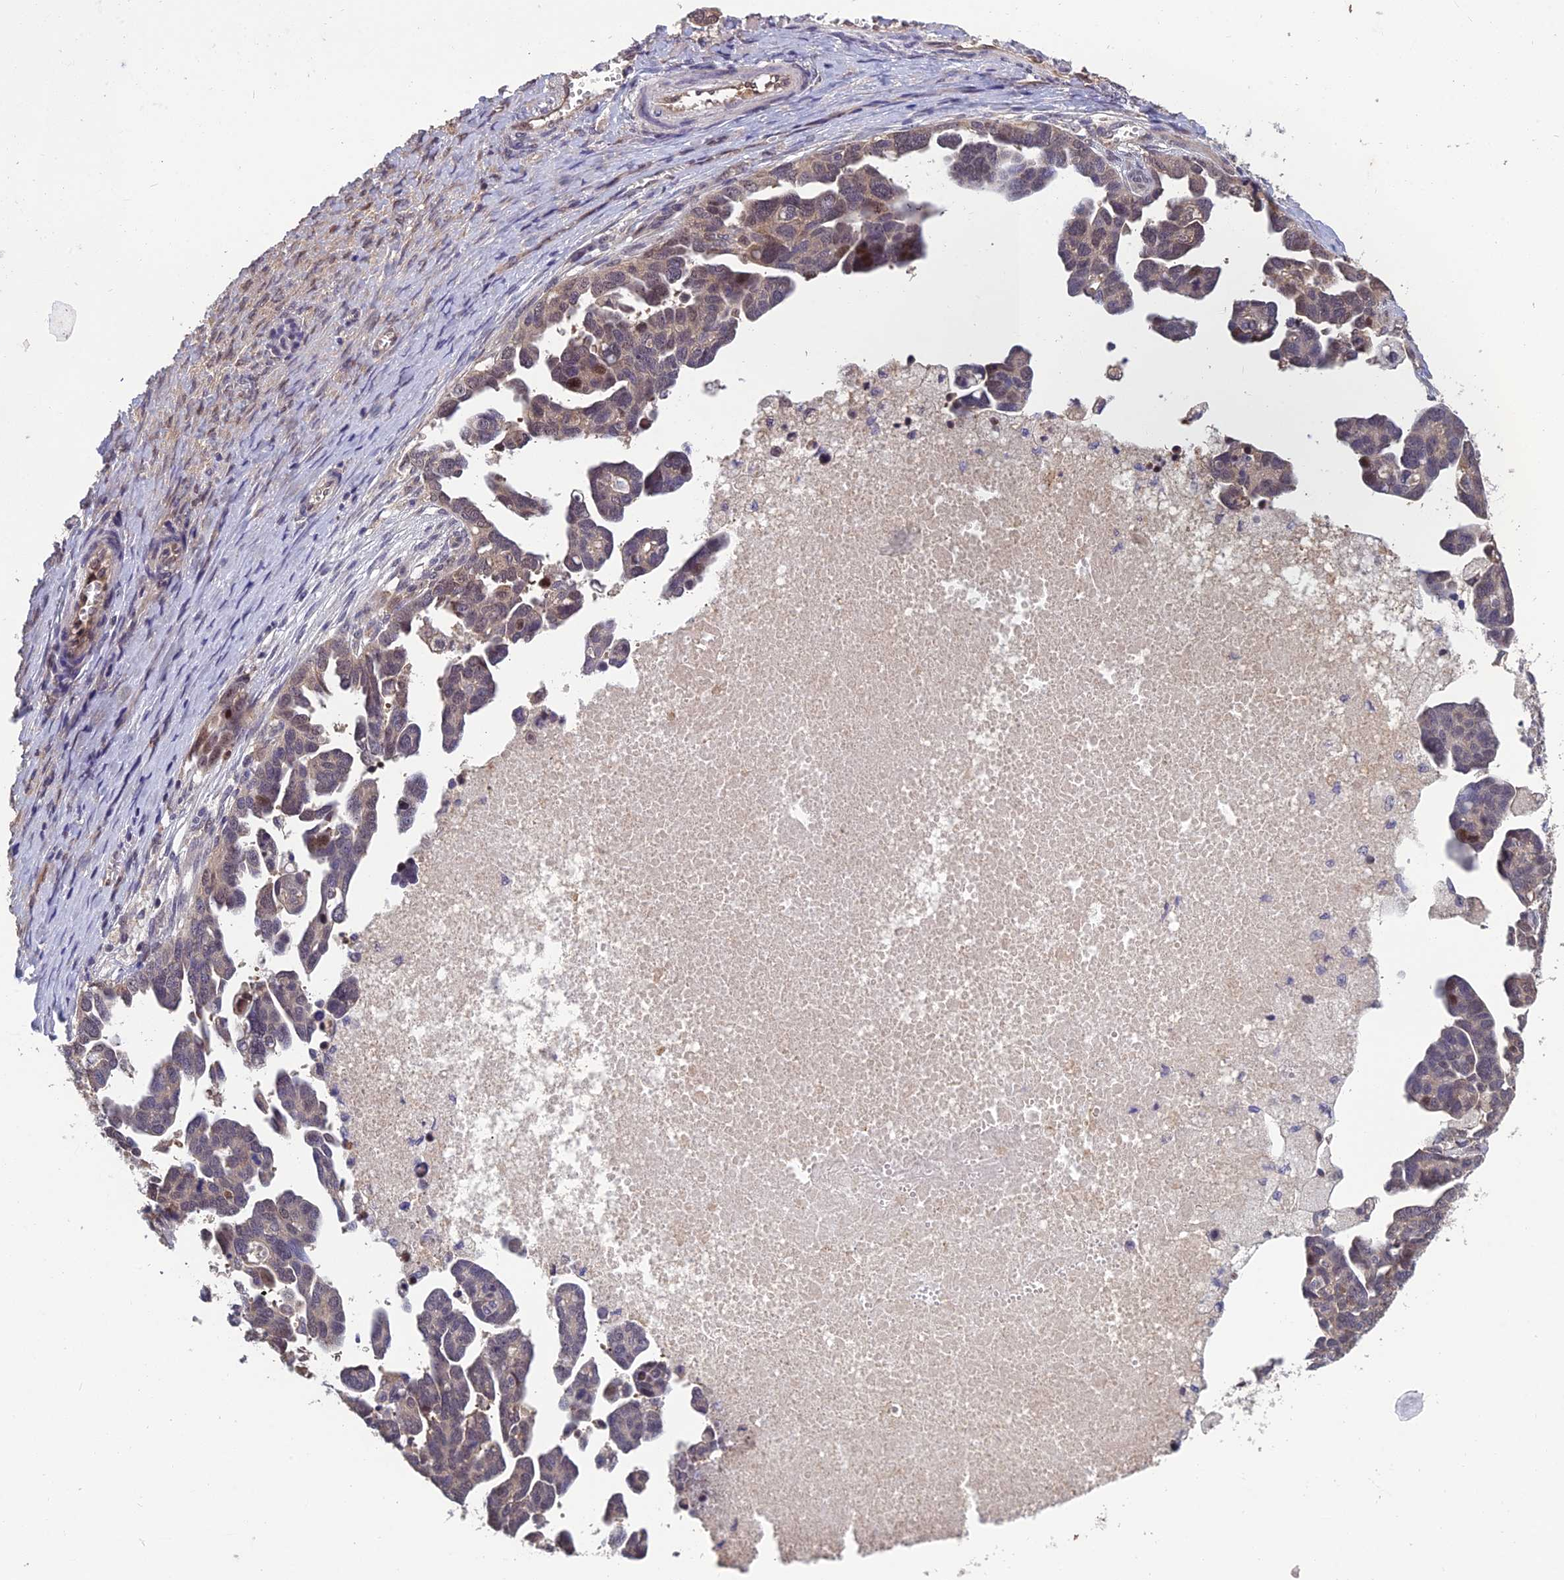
{"staining": {"intensity": "moderate", "quantity": "<25%", "location": "cytoplasmic/membranous,nuclear"}, "tissue": "ovarian cancer", "cell_type": "Tumor cells", "image_type": "cancer", "snomed": [{"axis": "morphology", "description": "Cystadenocarcinoma, serous, NOS"}, {"axis": "topography", "description": "Ovary"}], "caption": "This image demonstrates ovarian cancer stained with IHC to label a protein in brown. The cytoplasmic/membranous and nuclear of tumor cells show moderate positivity for the protein. Nuclei are counter-stained blue.", "gene": "GRWD1", "patient": {"sex": "female", "age": 54}}